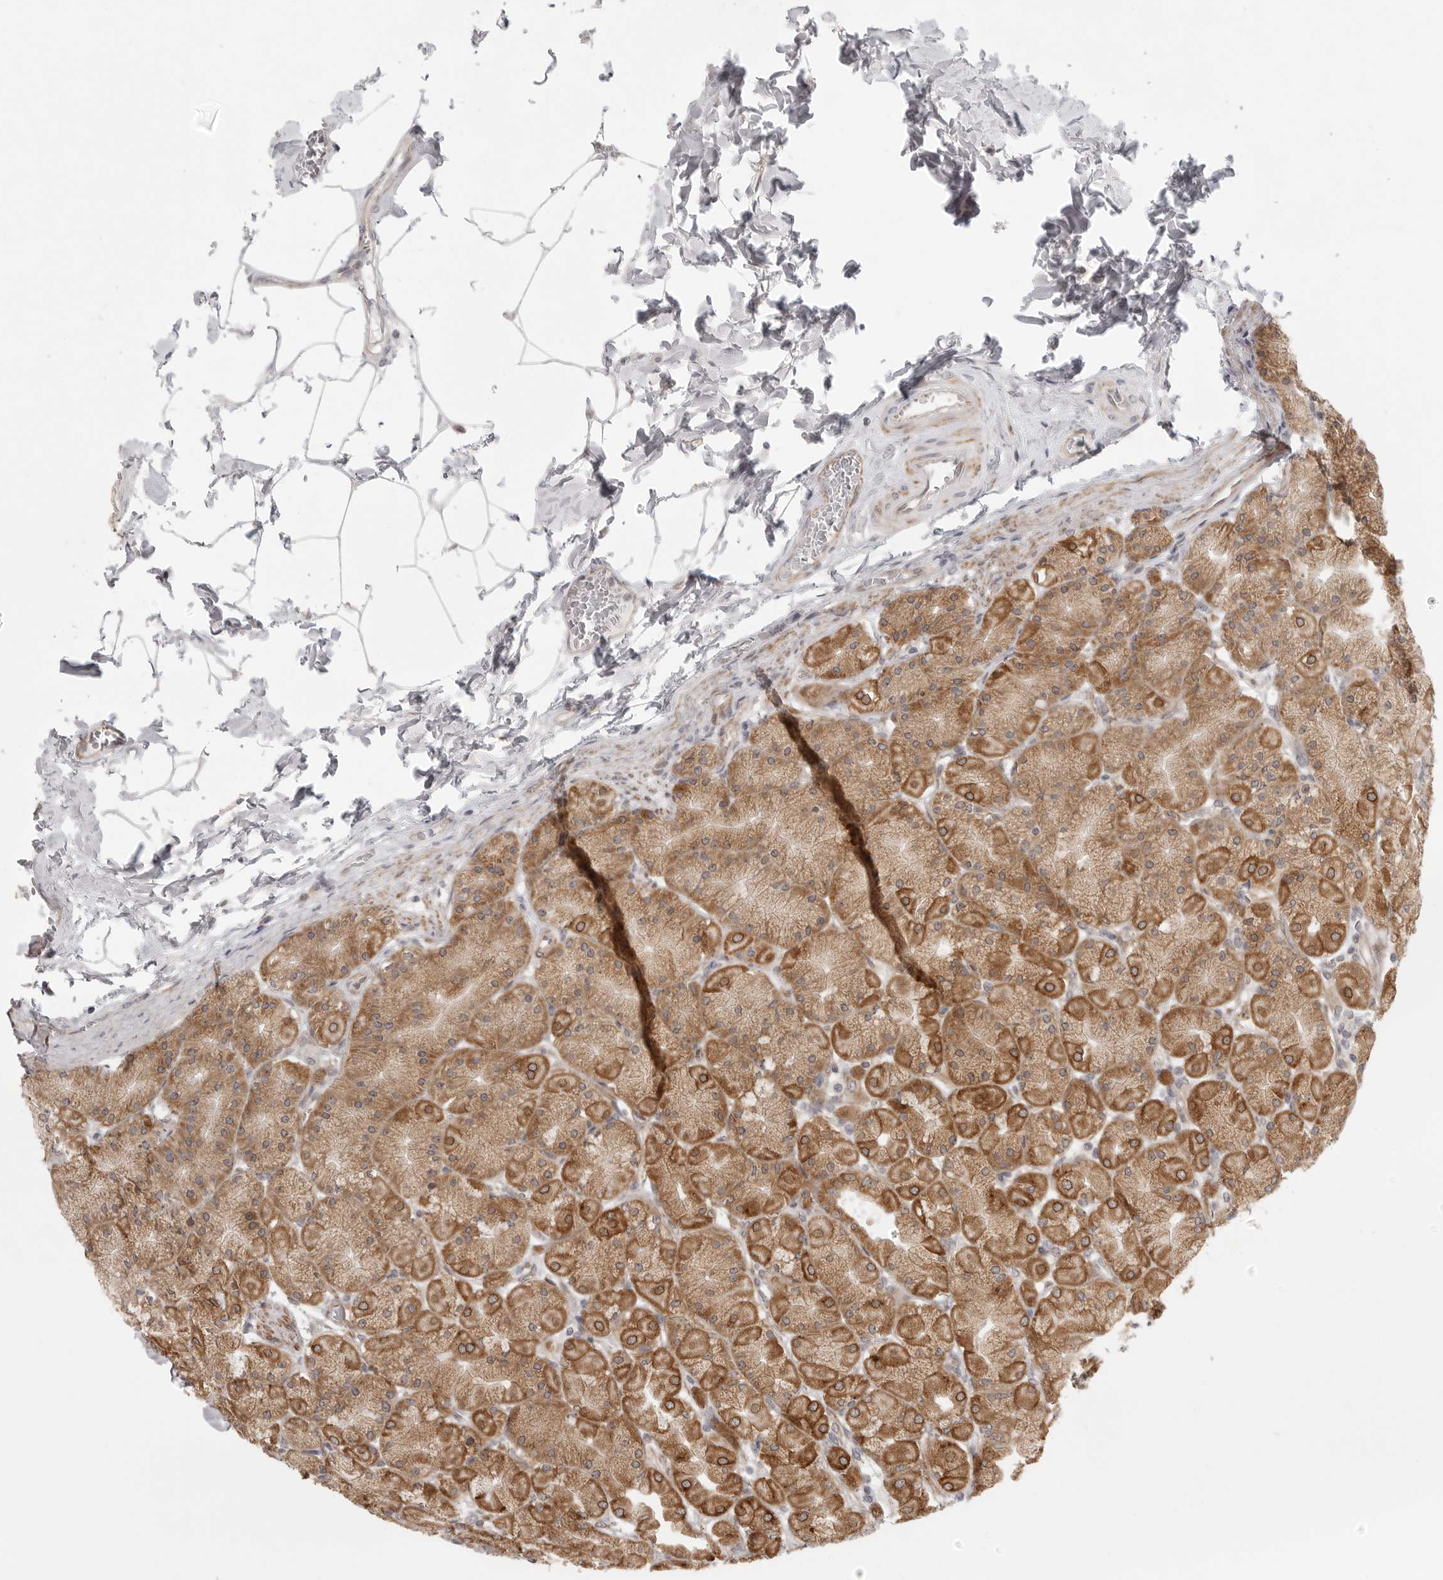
{"staining": {"intensity": "moderate", "quantity": ">75%", "location": "cytoplasmic/membranous"}, "tissue": "stomach", "cell_type": "Glandular cells", "image_type": "normal", "snomed": [{"axis": "morphology", "description": "Normal tissue, NOS"}, {"axis": "topography", "description": "Stomach, upper"}], "caption": "Moderate cytoplasmic/membranous staining for a protein is seen in approximately >75% of glandular cells of normal stomach using immunohistochemistry.", "gene": "CERS2", "patient": {"sex": "female", "age": 56}}